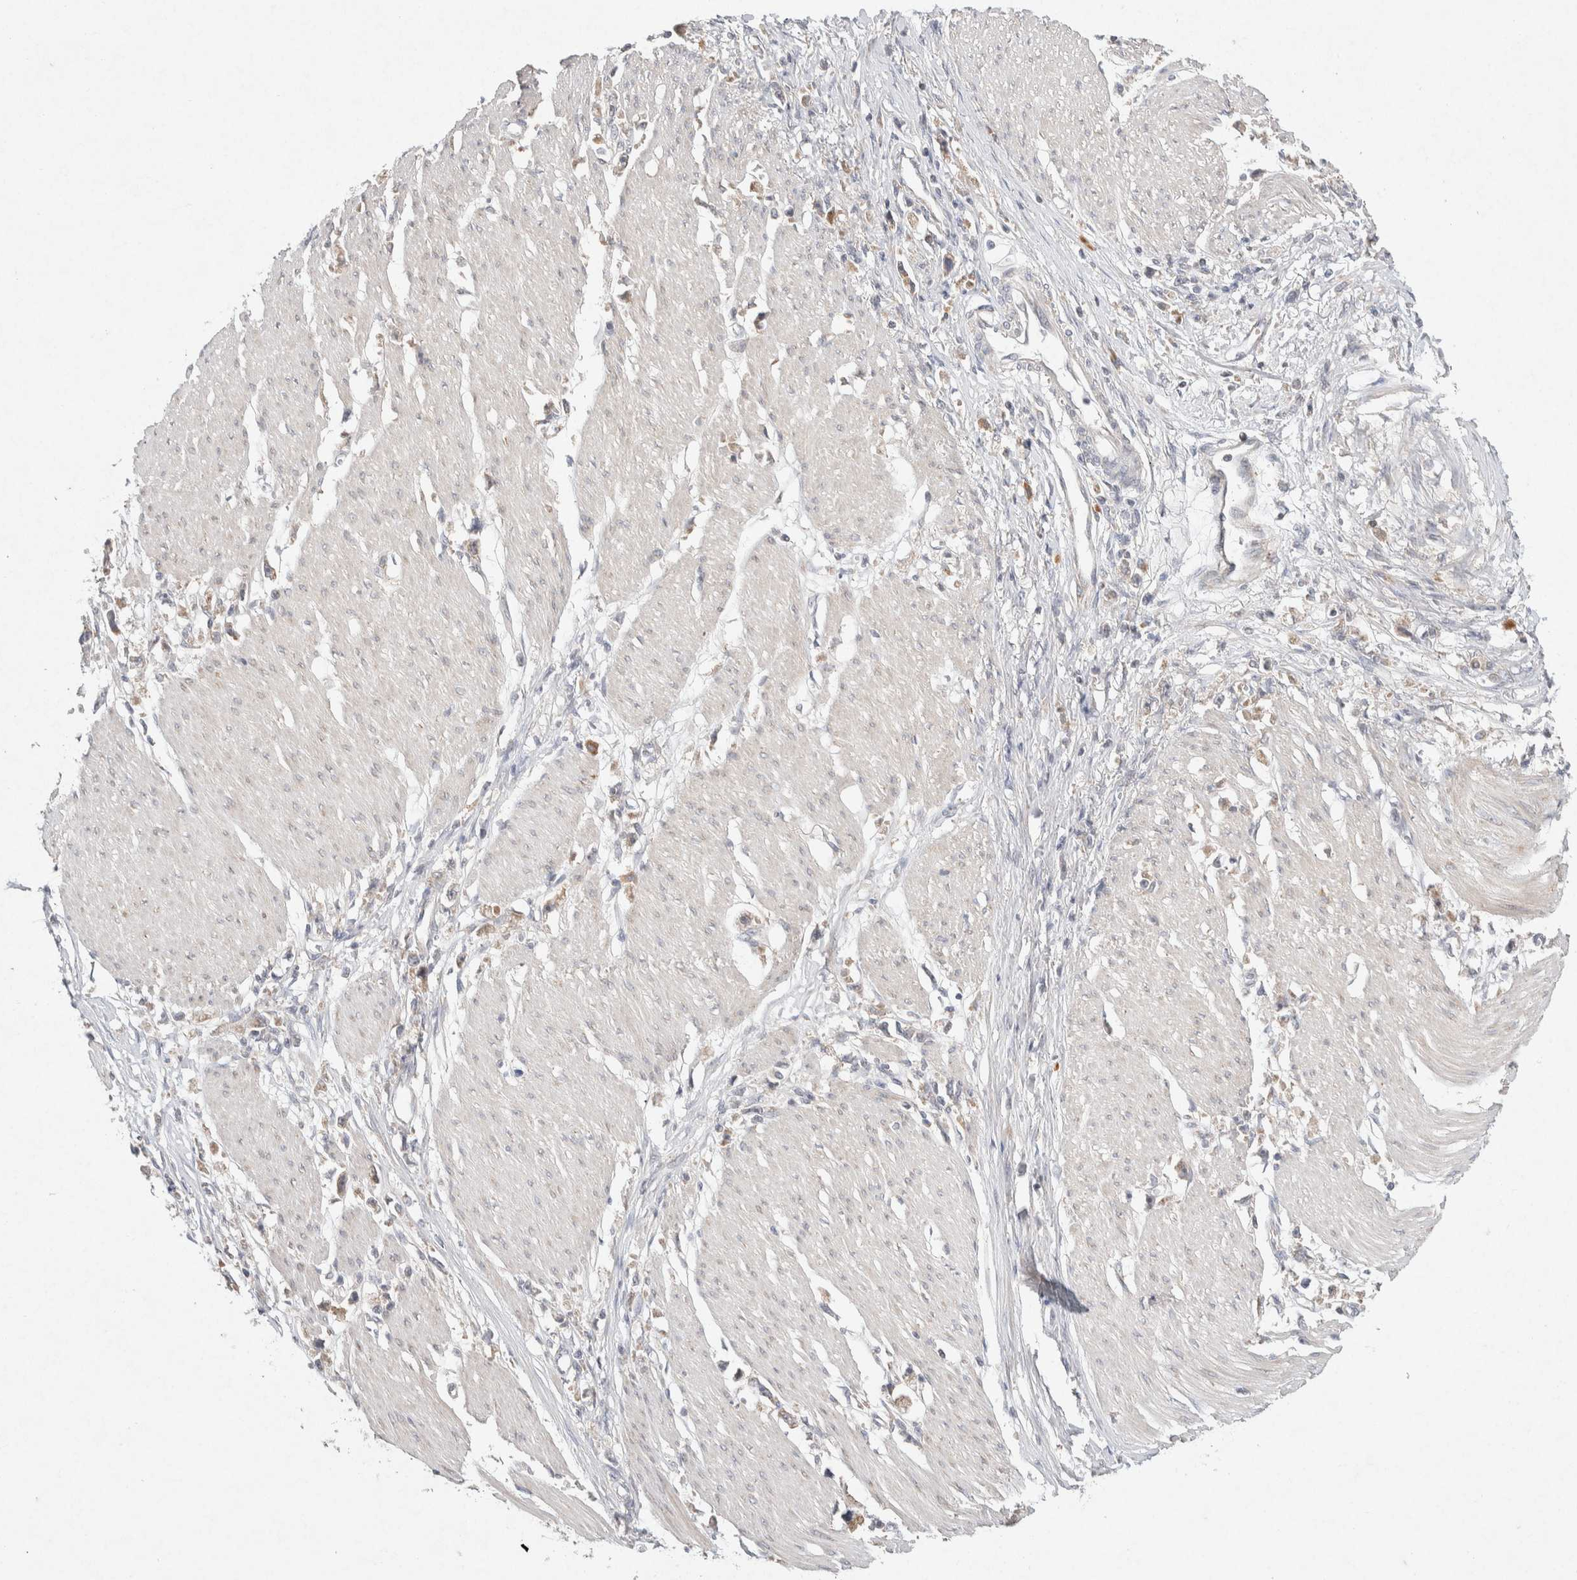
{"staining": {"intensity": "negative", "quantity": "none", "location": "none"}, "tissue": "stomach cancer", "cell_type": "Tumor cells", "image_type": "cancer", "snomed": [{"axis": "morphology", "description": "Adenocarcinoma, NOS"}, {"axis": "topography", "description": "Stomach"}], "caption": "An IHC micrograph of stomach cancer is shown. There is no staining in tumor cells of stomach cancer.", "gene": "CMTM4", "patient": {"sex": "female", "age": 59}}